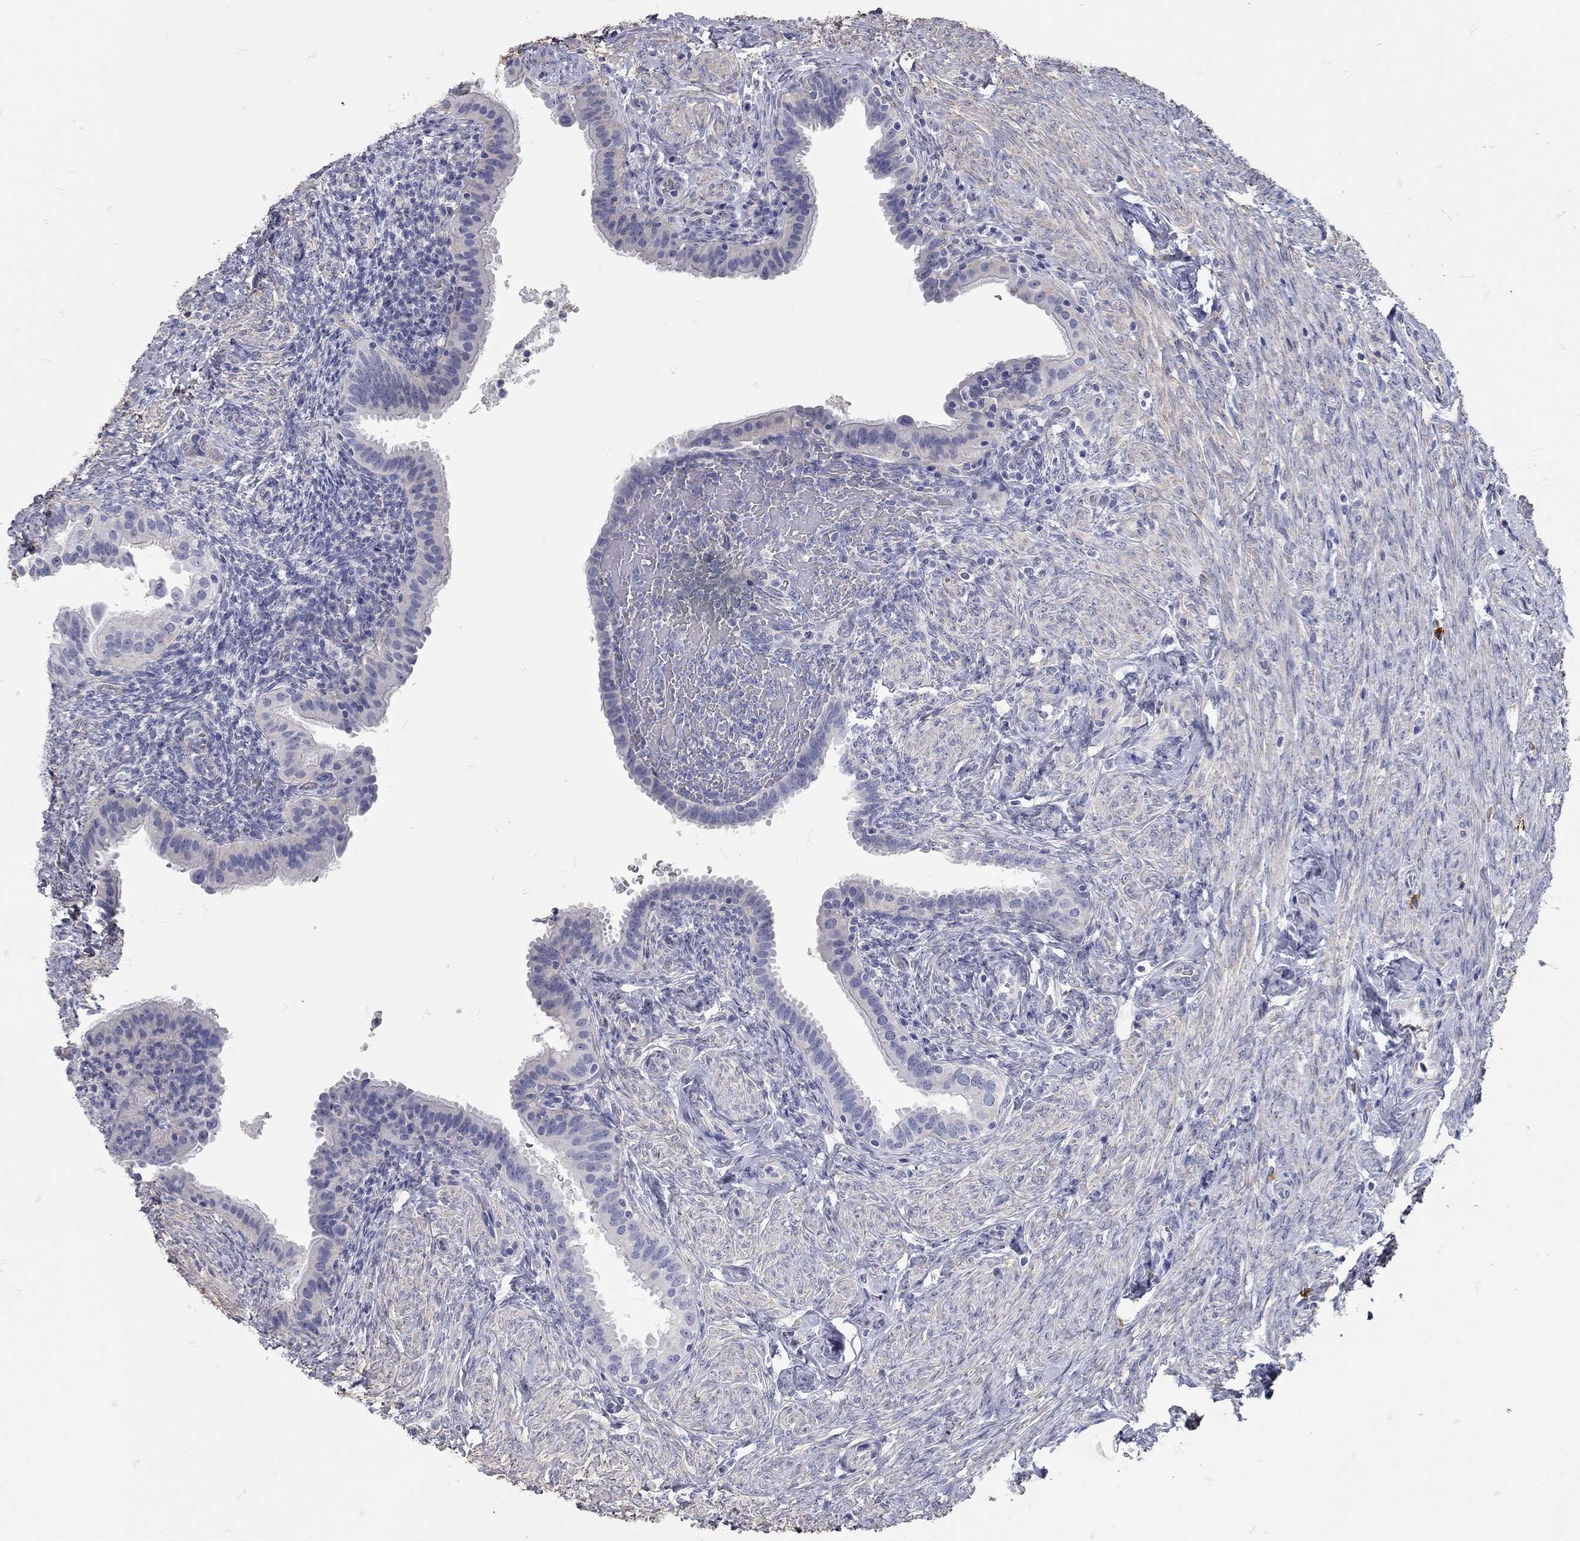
{"staining": {"intensity": "negative", "quantity": "none", "location": "none"}, "tissue": "fallopian tube", "cell_type": "Glandular cells", "image_type": "normal", "snomed": [{"axis": "morphology", "description": "Normal tissue, NOS"}, {"axis": "topography", "description": "Fallopian tube"}], "caption": "High magnification brightfield microscopy of normal fallopian tube stained with DAB (brown) and counterstained with hematoxylin (blue): glandular cells show no significant staining. (DAB immunohistochemistry (IHC) with hematoxylin counter stain).", "gene": "C10orf90", "patient": {"sex": "female", "age": 41}}